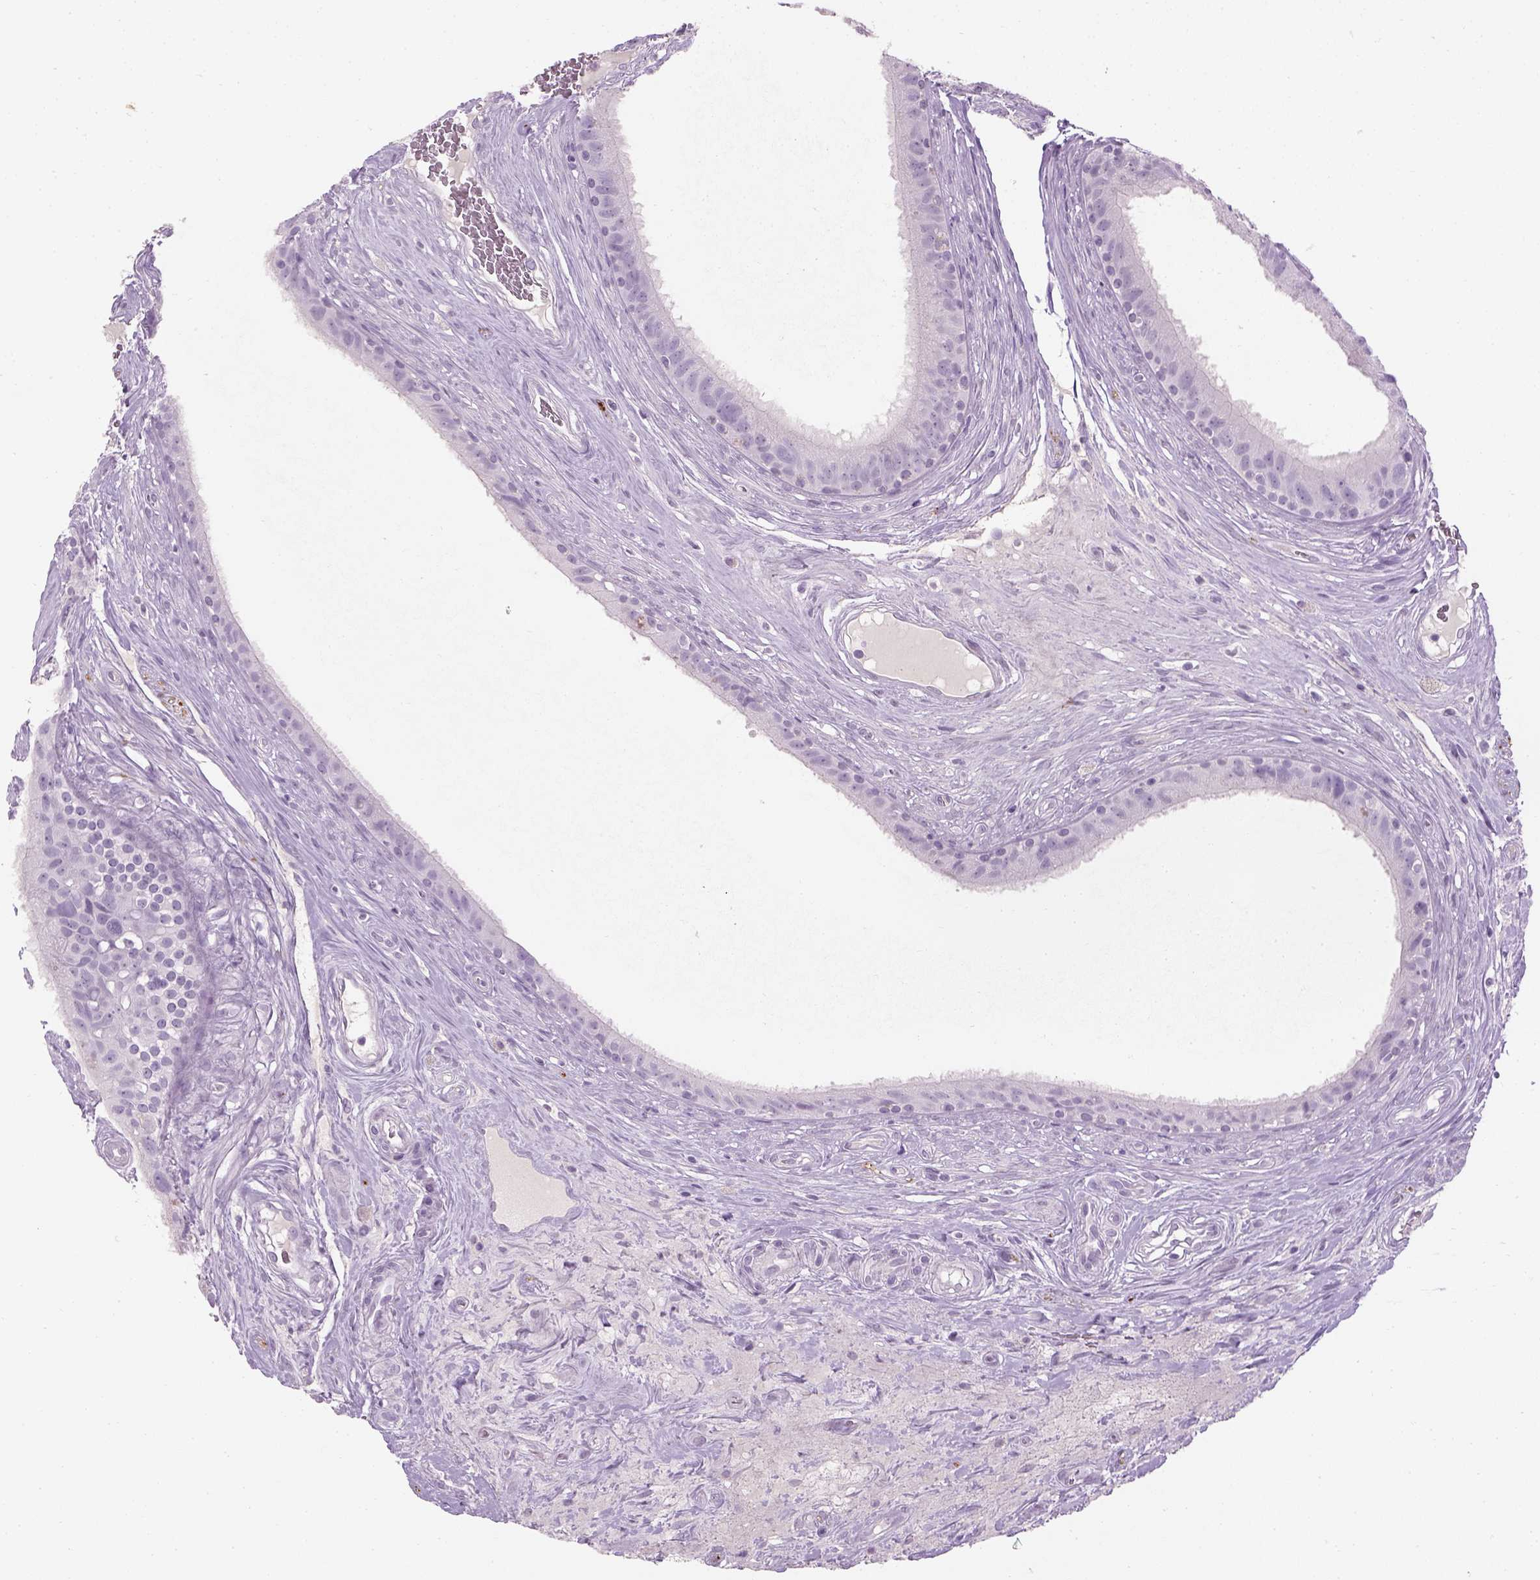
{"staining": {"intensity": "negative", "quantity": "none", "location": "none"}, "tissue": "epididymis", "cell_type": "Glandular cells", "image_type": "normal", "snomed": [{"axis": "morphology", "description": "Normal tissue, NOS"}, {"axis": "topography", "description": "Epididymis"}], "caption": "Immunohistochemical staining of unremarkable epididymis shows no significant expression in glandular cells.", "gene": "TH", "patient": {"sex": "male", "age": 59}}